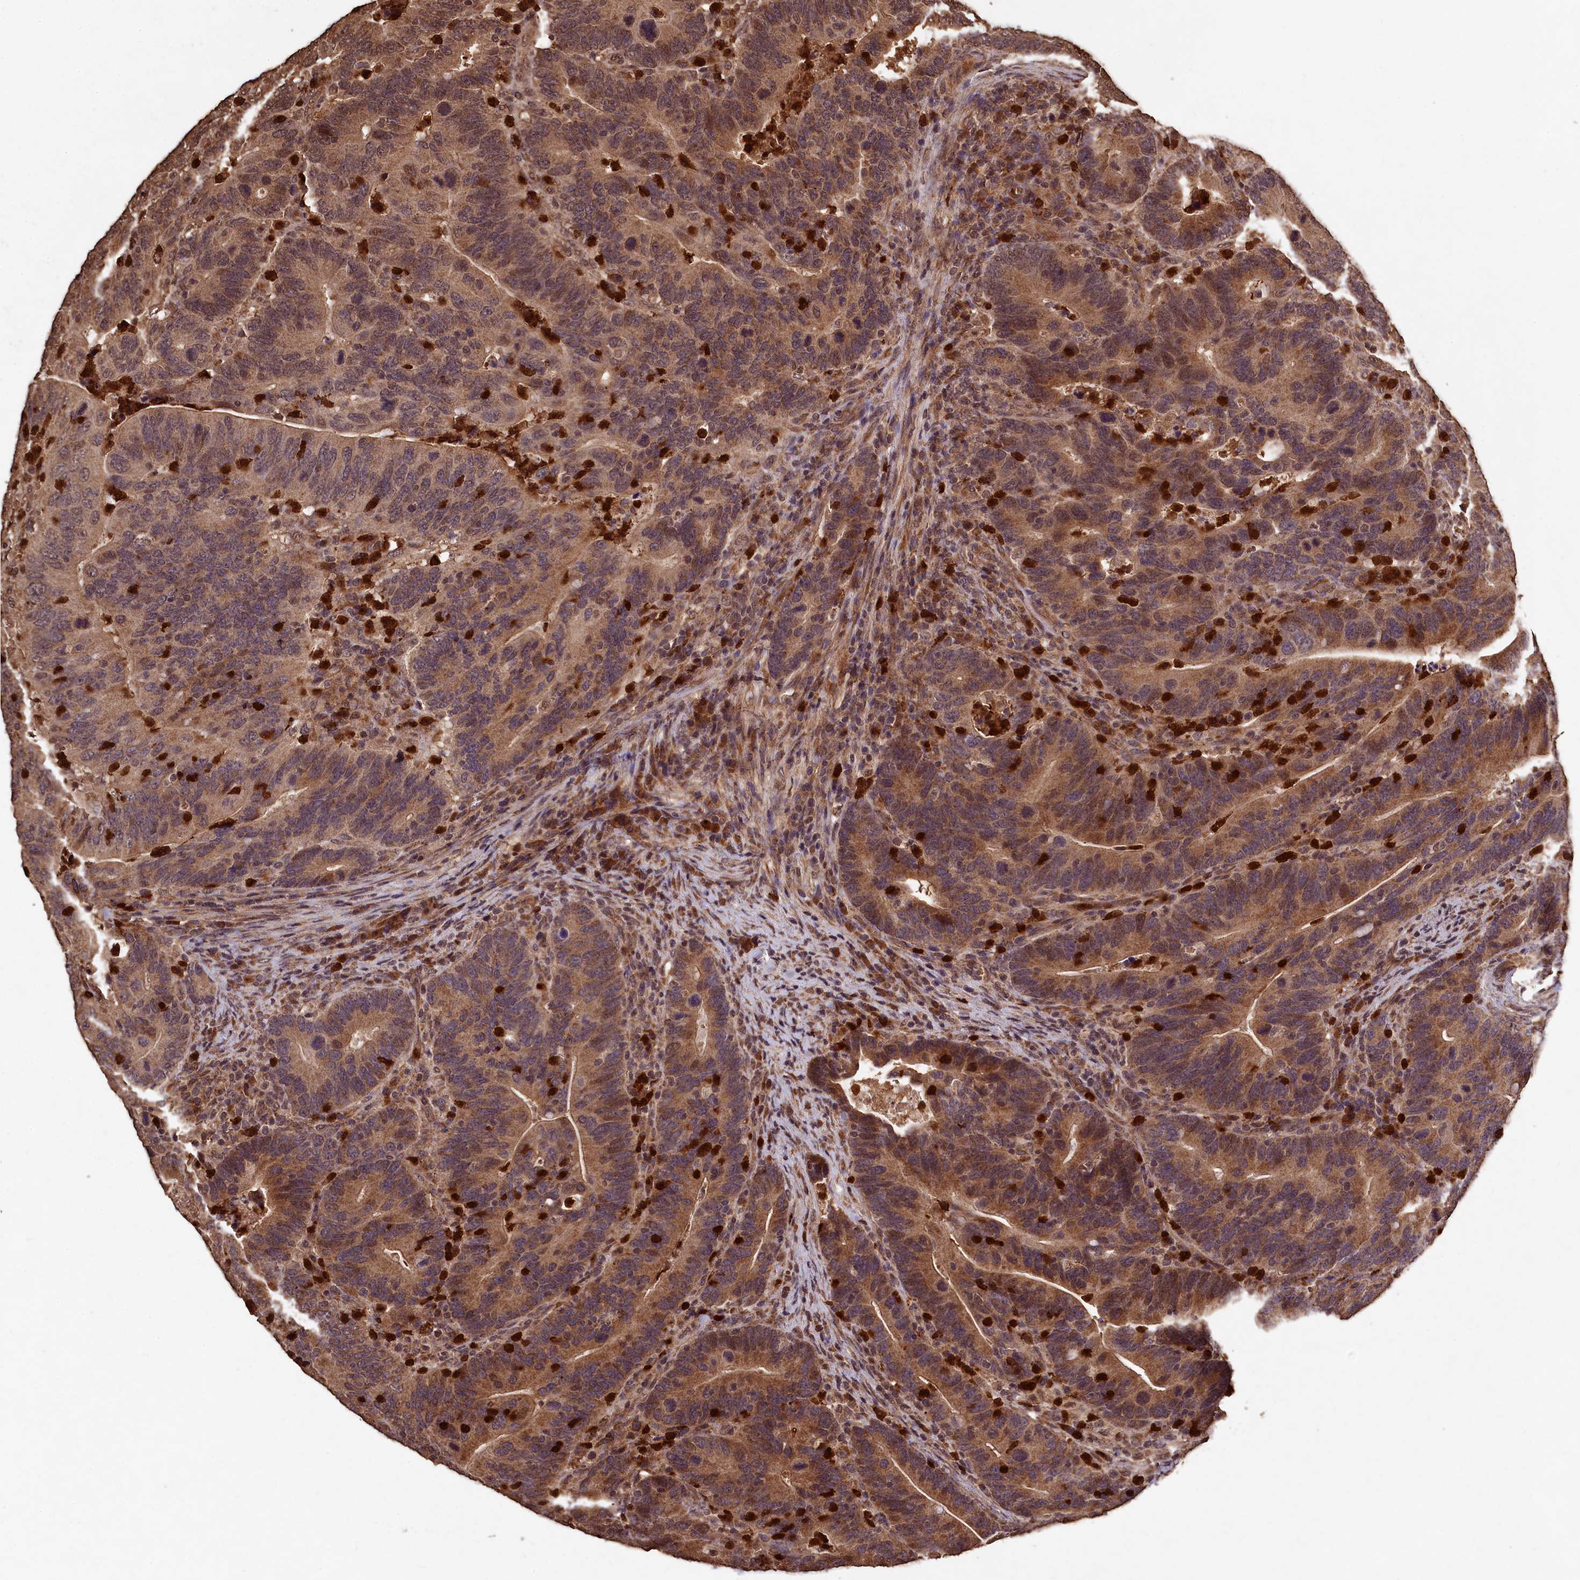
{"staining": {"intensity": "moderate", "quantity": ">75%", "location": "cytoplasmic/membranous,nuclear"}, "tissue": "colorectal cancer", "cell_type": "Tumor cells", "image_type": "cancer", "snomed": [{"axis": "morphology", "description": "Adenocarcinoma, NOS"}, {"axis": "topography", "description": "Colon"}], "caption": "Human adenocarcinoma (colorectal) stained with a brown dye exhibits moderate cytoplasmic/membranous and nuclear positive expression in approximately >75% of tumor cells.", "gene": "CEP57L1", "patient": {"sex": "female", "age": 66}}